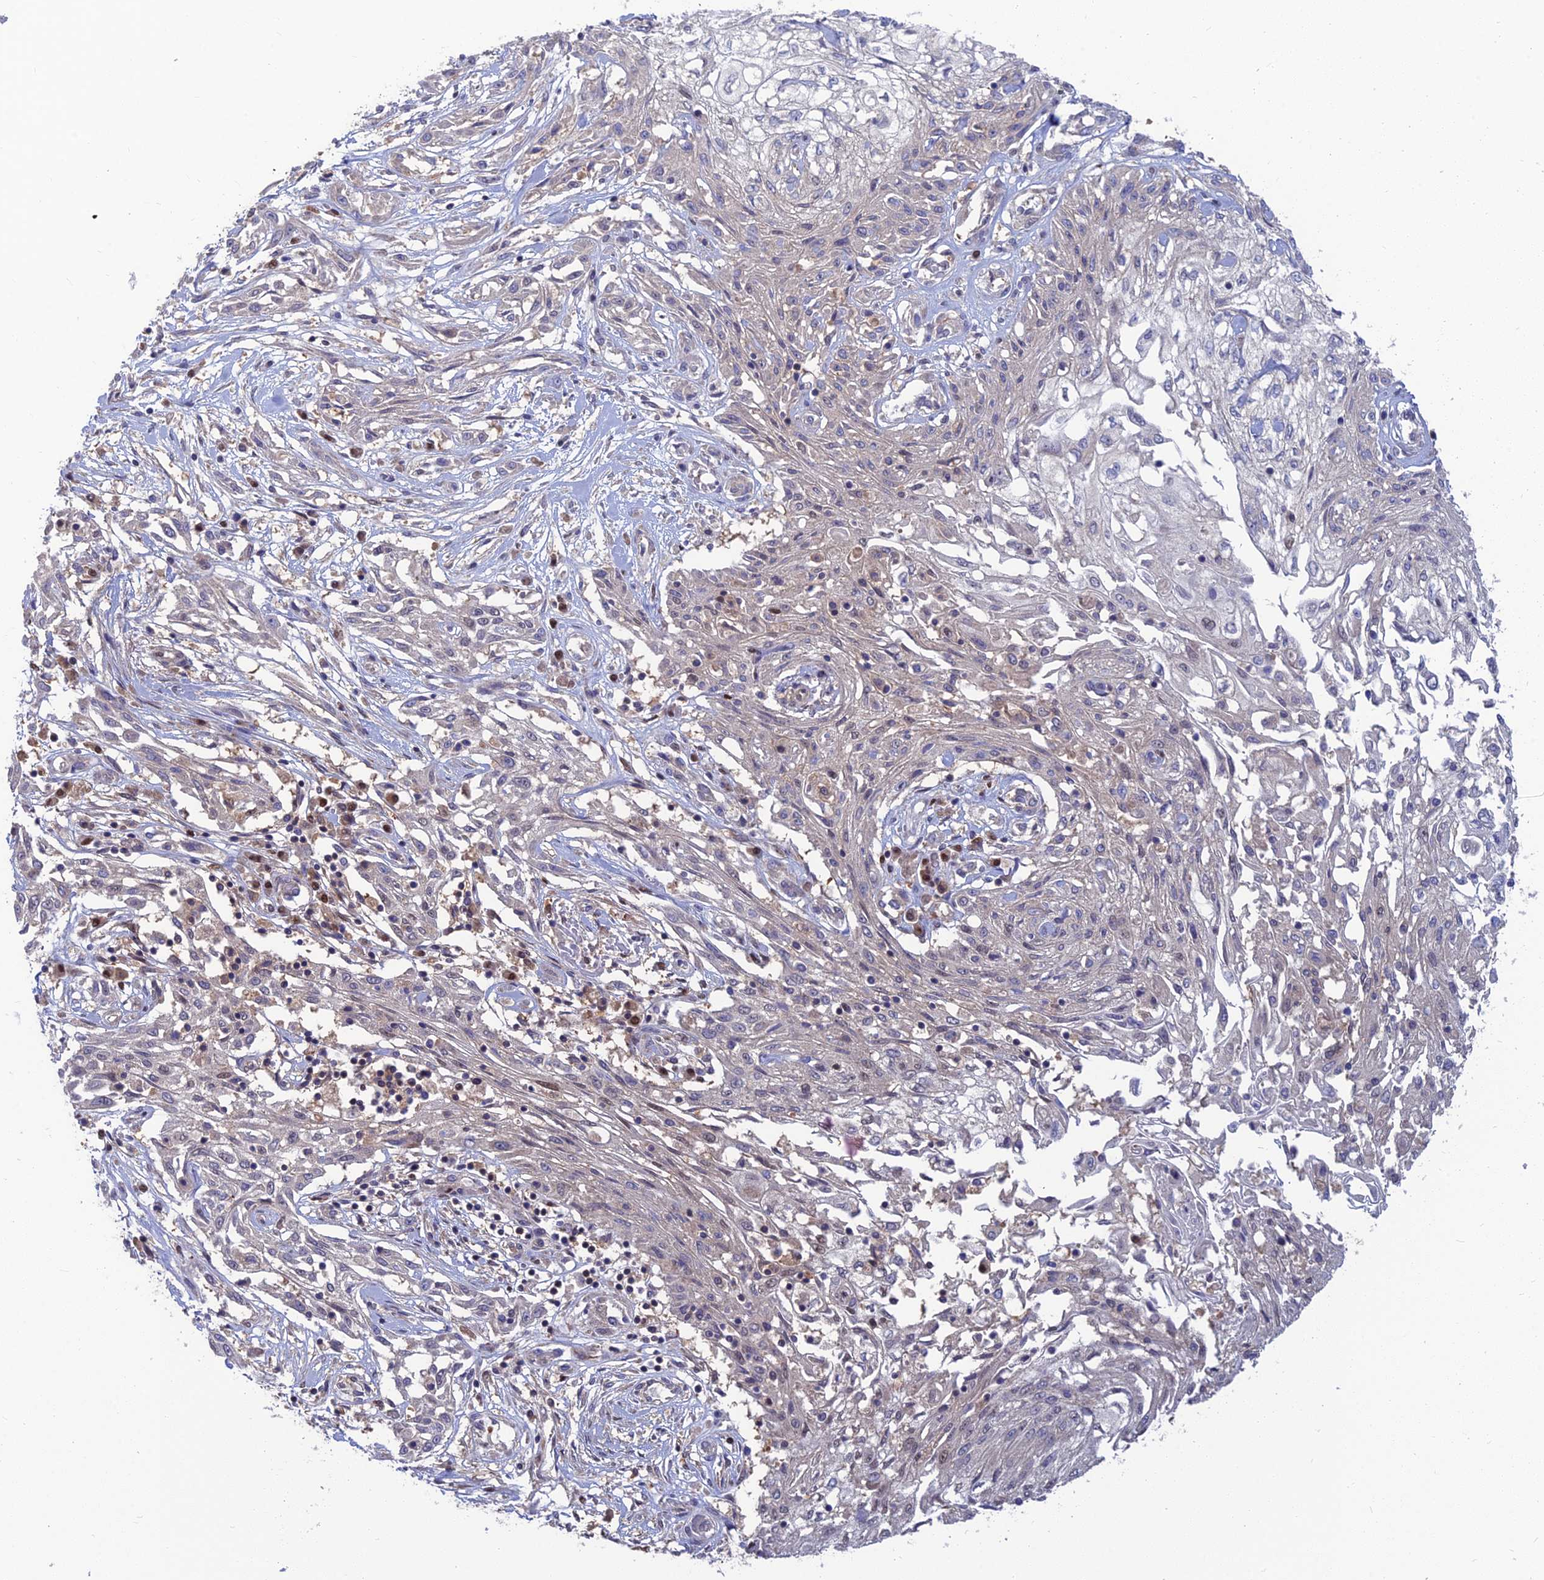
{"staining": {"intensity": "negative", "quantity": "none", "location": "none"}, "tissue": "skin cancer", "cell_type": "Tumor cells", "image_type": "cancer", "snomed": [{"axis": "morphology", "description": "Squamous cell carcinoma, NOS"}, {"axis": "morphology", "description": "Squamous cell carcinoma, metastatic, NOS"}, {"axis": "topography", "description": "Skin"}, {"axis": "topography", "description": "Lymph node"}], "caption": "IHC image of neoplastic tissue: human skin cancer stained with DAB demonstrates no significant protein positivity in tumor cells. (DAB immunohistochemistry visualized using brightfield microscopy, high magnification).", "gene": "DNPEP", "patient": {"sex": "male", "age": 75}}